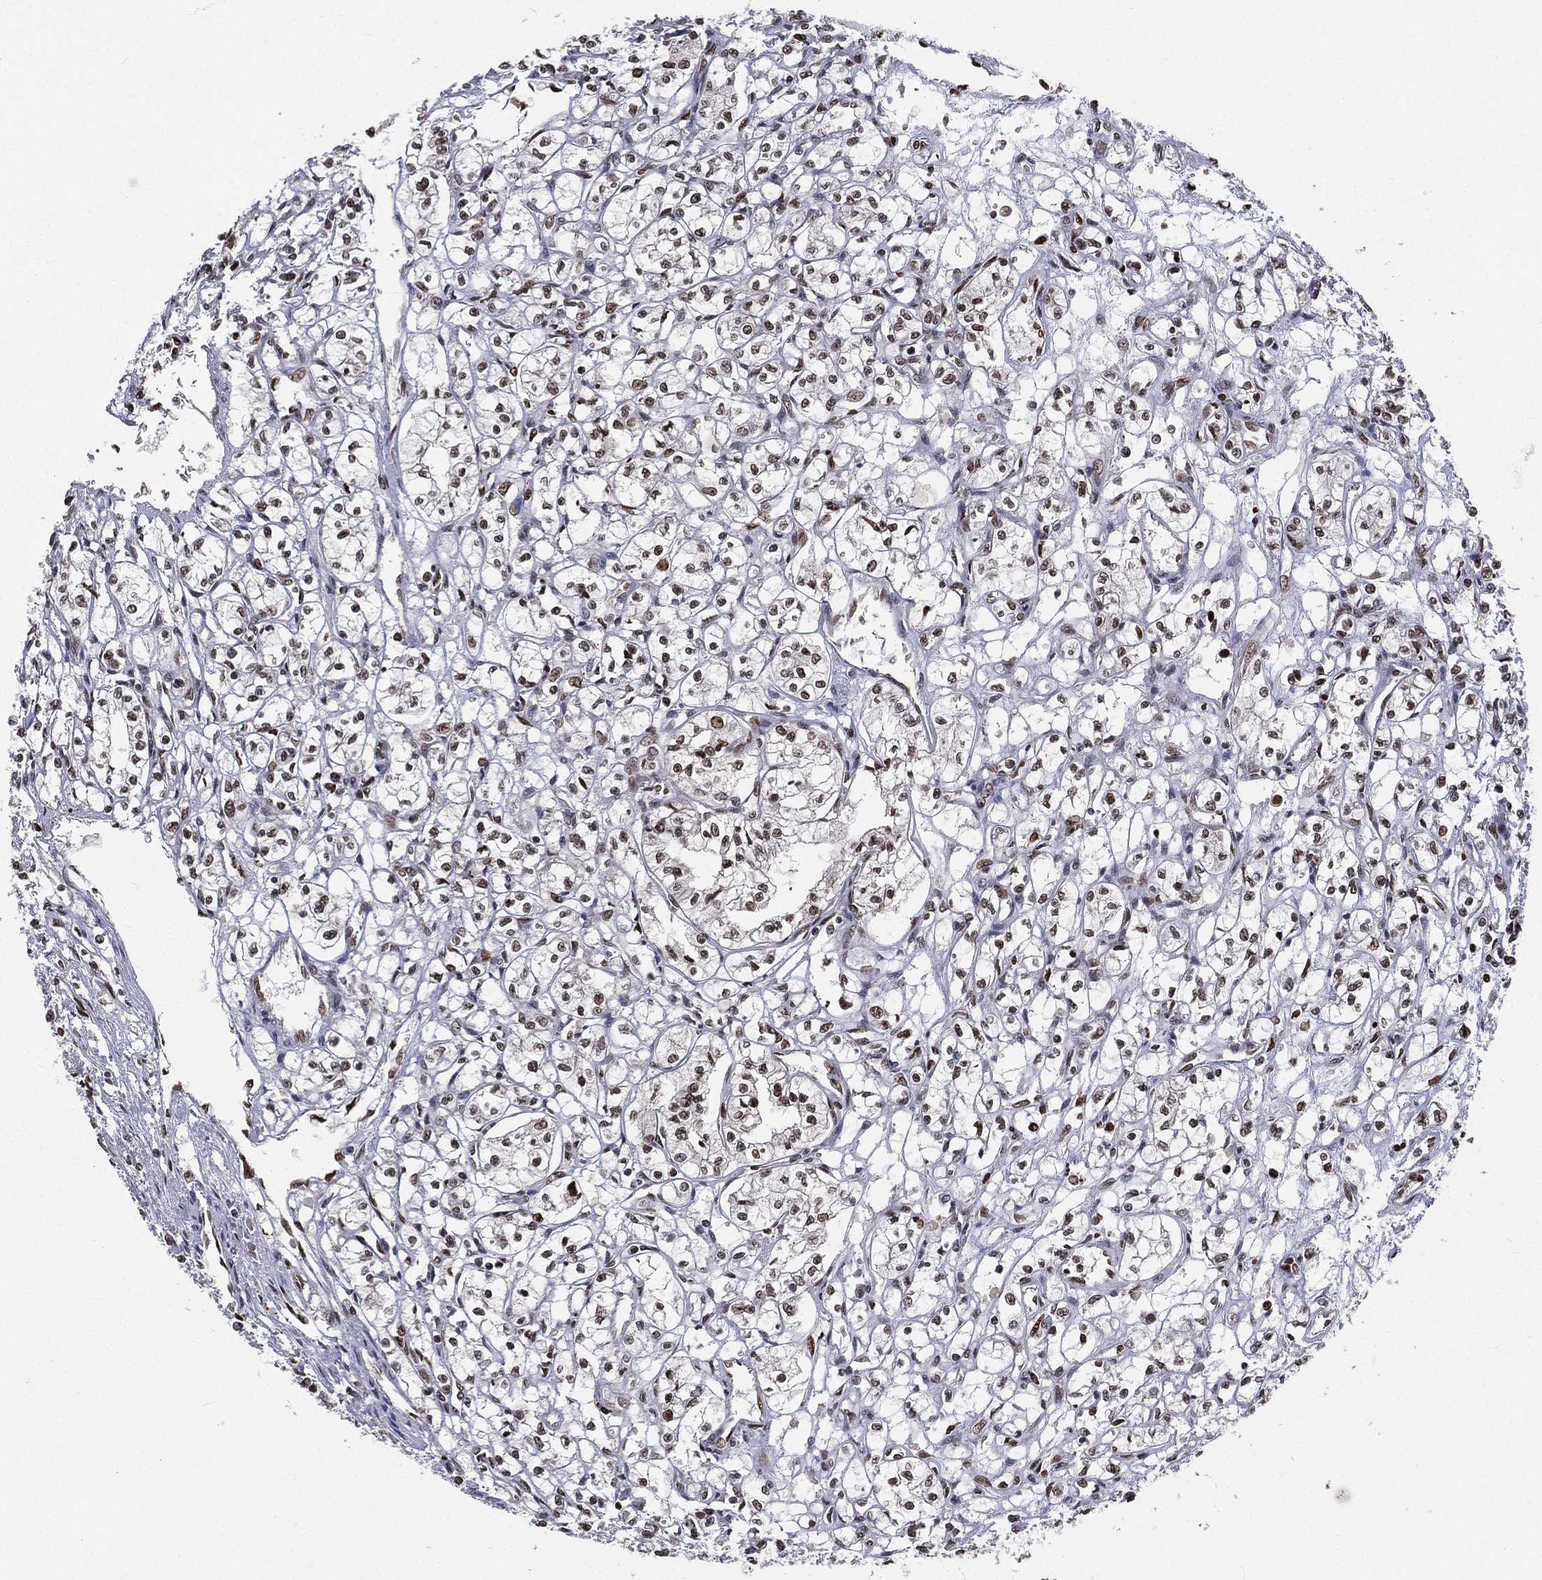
{"staining": {"intensity": "moderate", "quantity": ">75%", "location": "nuclear"}, "tissue": "renal cancer", "cell_type": "Tumor cells", "image_type": "cancer", "snomed": [{"axis": "morphology", "description": "Adenocarcinoma, NOS"}, {"axis": "topography", "description": "Kidney"}], "caption": "Moderate nuclear expression for a protein is appreciated in approximately >75% of tumor cells of renal adenocarcinoma using immunohistochemistry (IHC).", "gene": "POLB", "patient": {"sex": "male", "age": 56}}